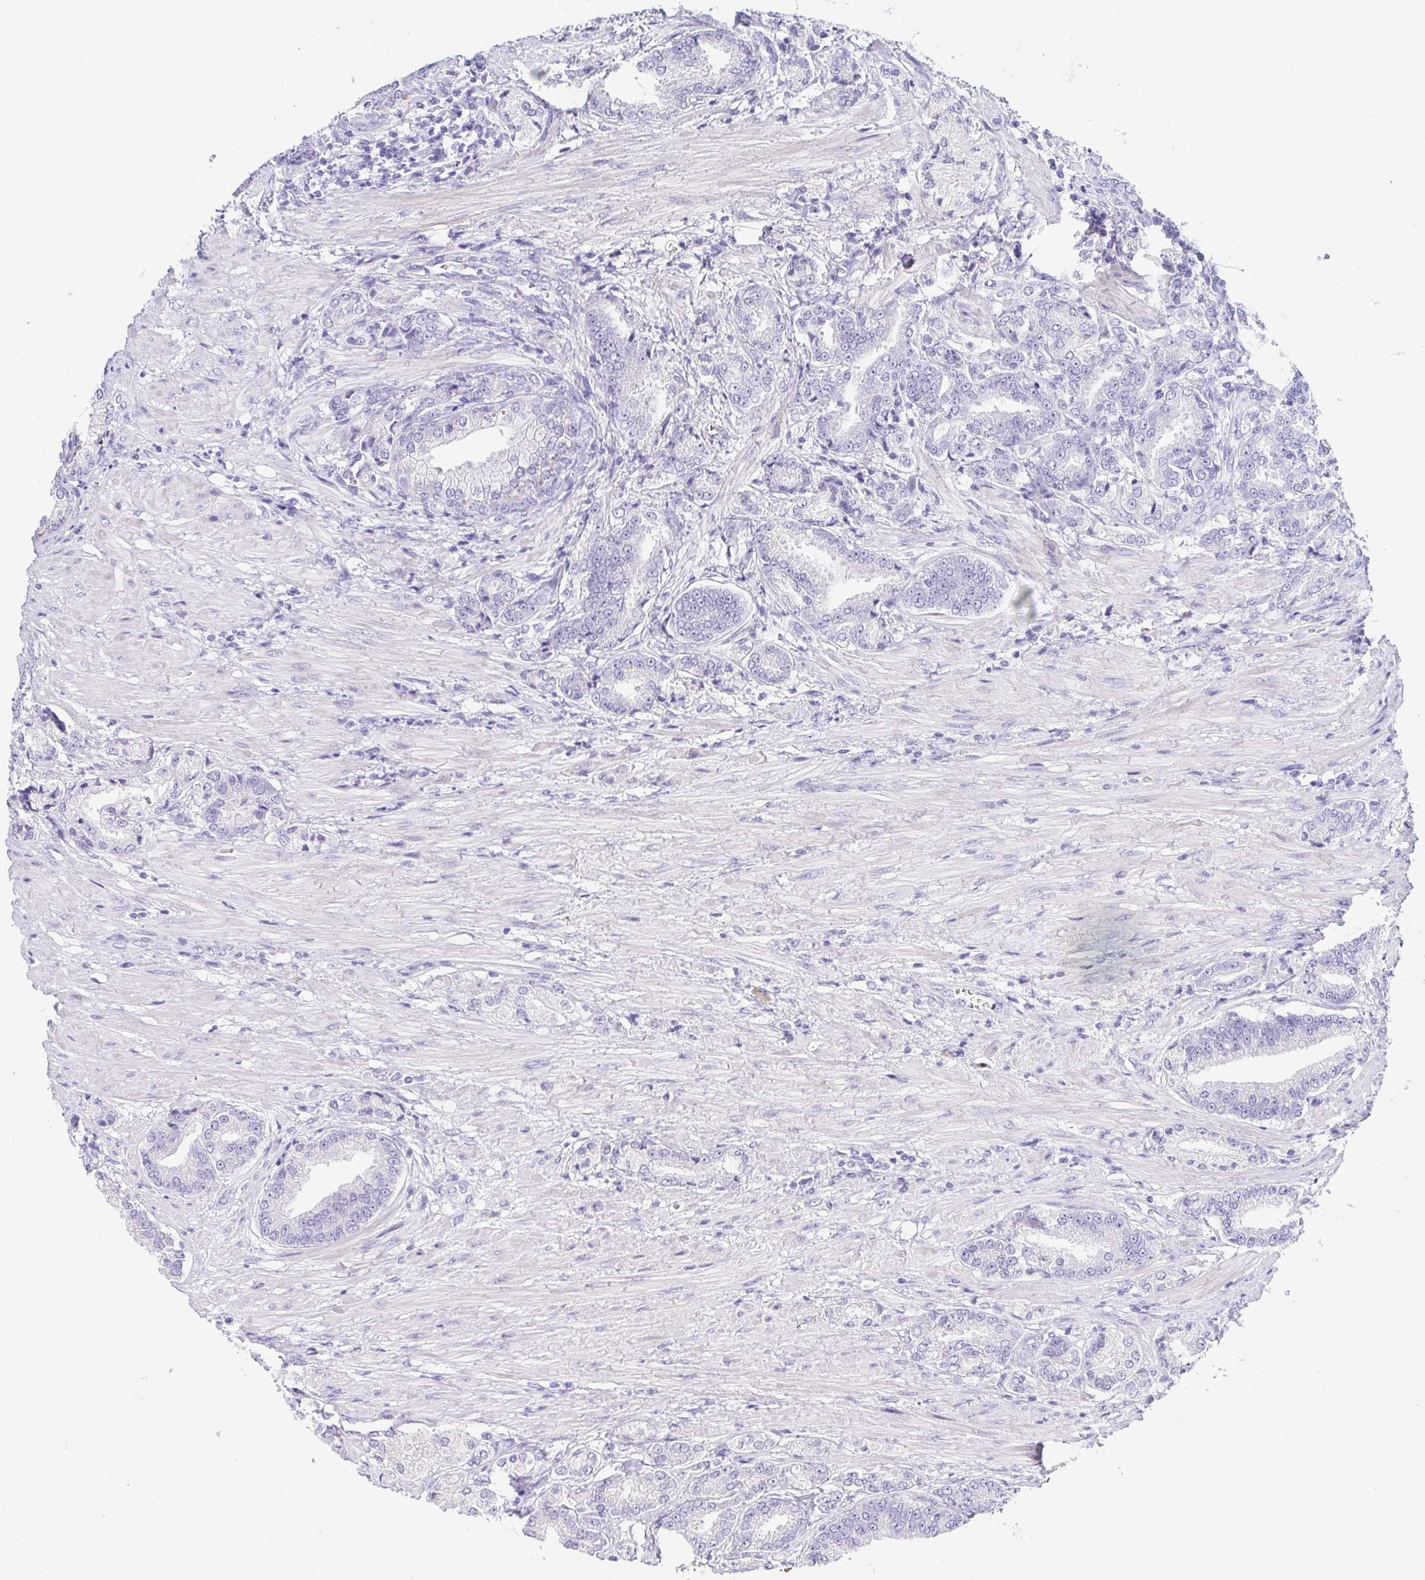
{"staining": {"intensity": "negative", "quantity": "none", "location": "none"}, "tissue": "prostate cancer", "cell_type": "Tumor cells", "image_type": "cancer", "snomed": [{"axis": "morphology", "description": "Adenocarcinoma, High grade"}, {"axis": "topography", "description": "Prostate and seminal vesicle, NOS"}], "caption": "An immunohistochemistry photomicrograph of high-grade adenocarcinoma (prostate) is shown. There is no staining in tumor cells of high-grade adenocarcinoma (prostate). (IHC, brightfield microscopy, high magnification).", "gene": "HAPLN2", "patient": {"sex": "male", "age": 61}}